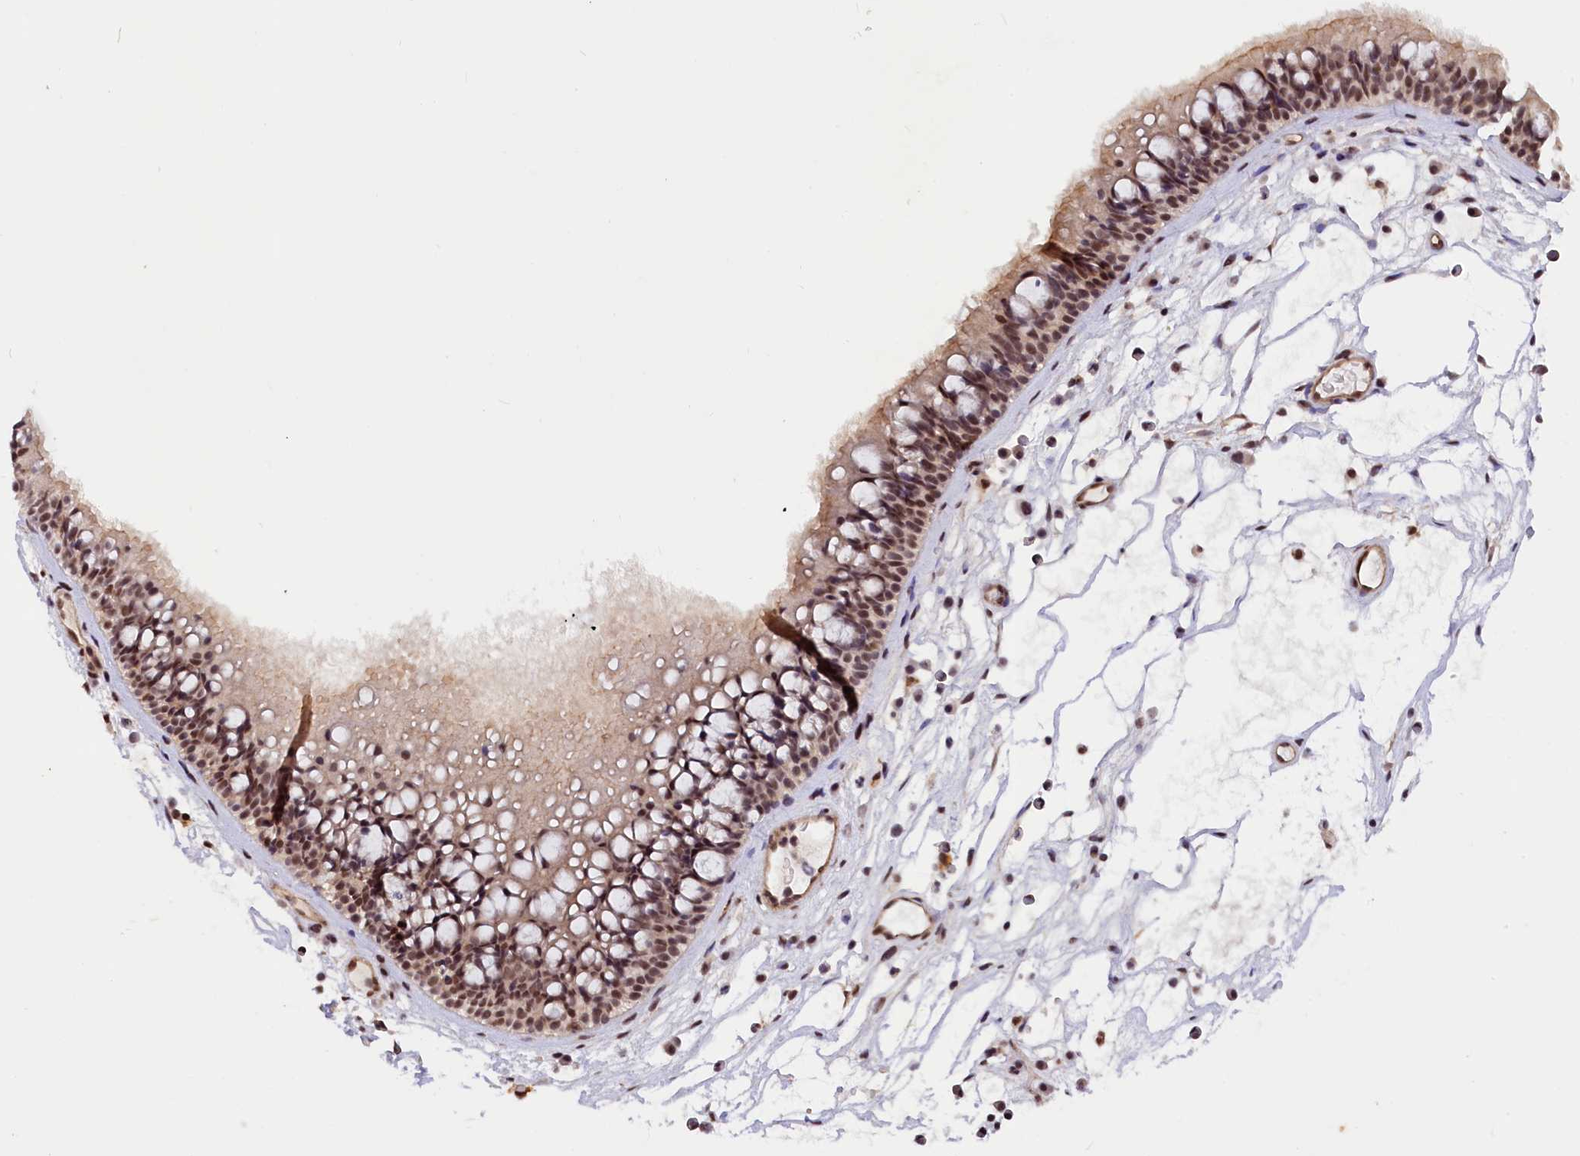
{"staining": {"intensity": "moderate", "quantity": ">75%", "location": "nuclear"}, "tissue": "nasopharynx", "cell_type": "Respiratory epithelial cells", "image_type": "normal", "snomed": [{"axis": "morphology", "description": "Normal tissue, NOS"}, {"axis": "morphology", "description": "Inflammation, NOS"}, {"axis": "morphology", "description": "Malignant melanoma, Metastatic site"}, {"axis": "topography", "description": "Nasopharynx"}], "caption": "IHC micrograph of benign nasopharynx: nasopharynx stained using IHC demonstrates medium levels of moderate protein expression localized specifically in the nuclear of respiratory epithelial cells, appearing as a nuclear brown color.", "gene": "ZC3H4", "patient": {"sex": "male", "age": 70}}